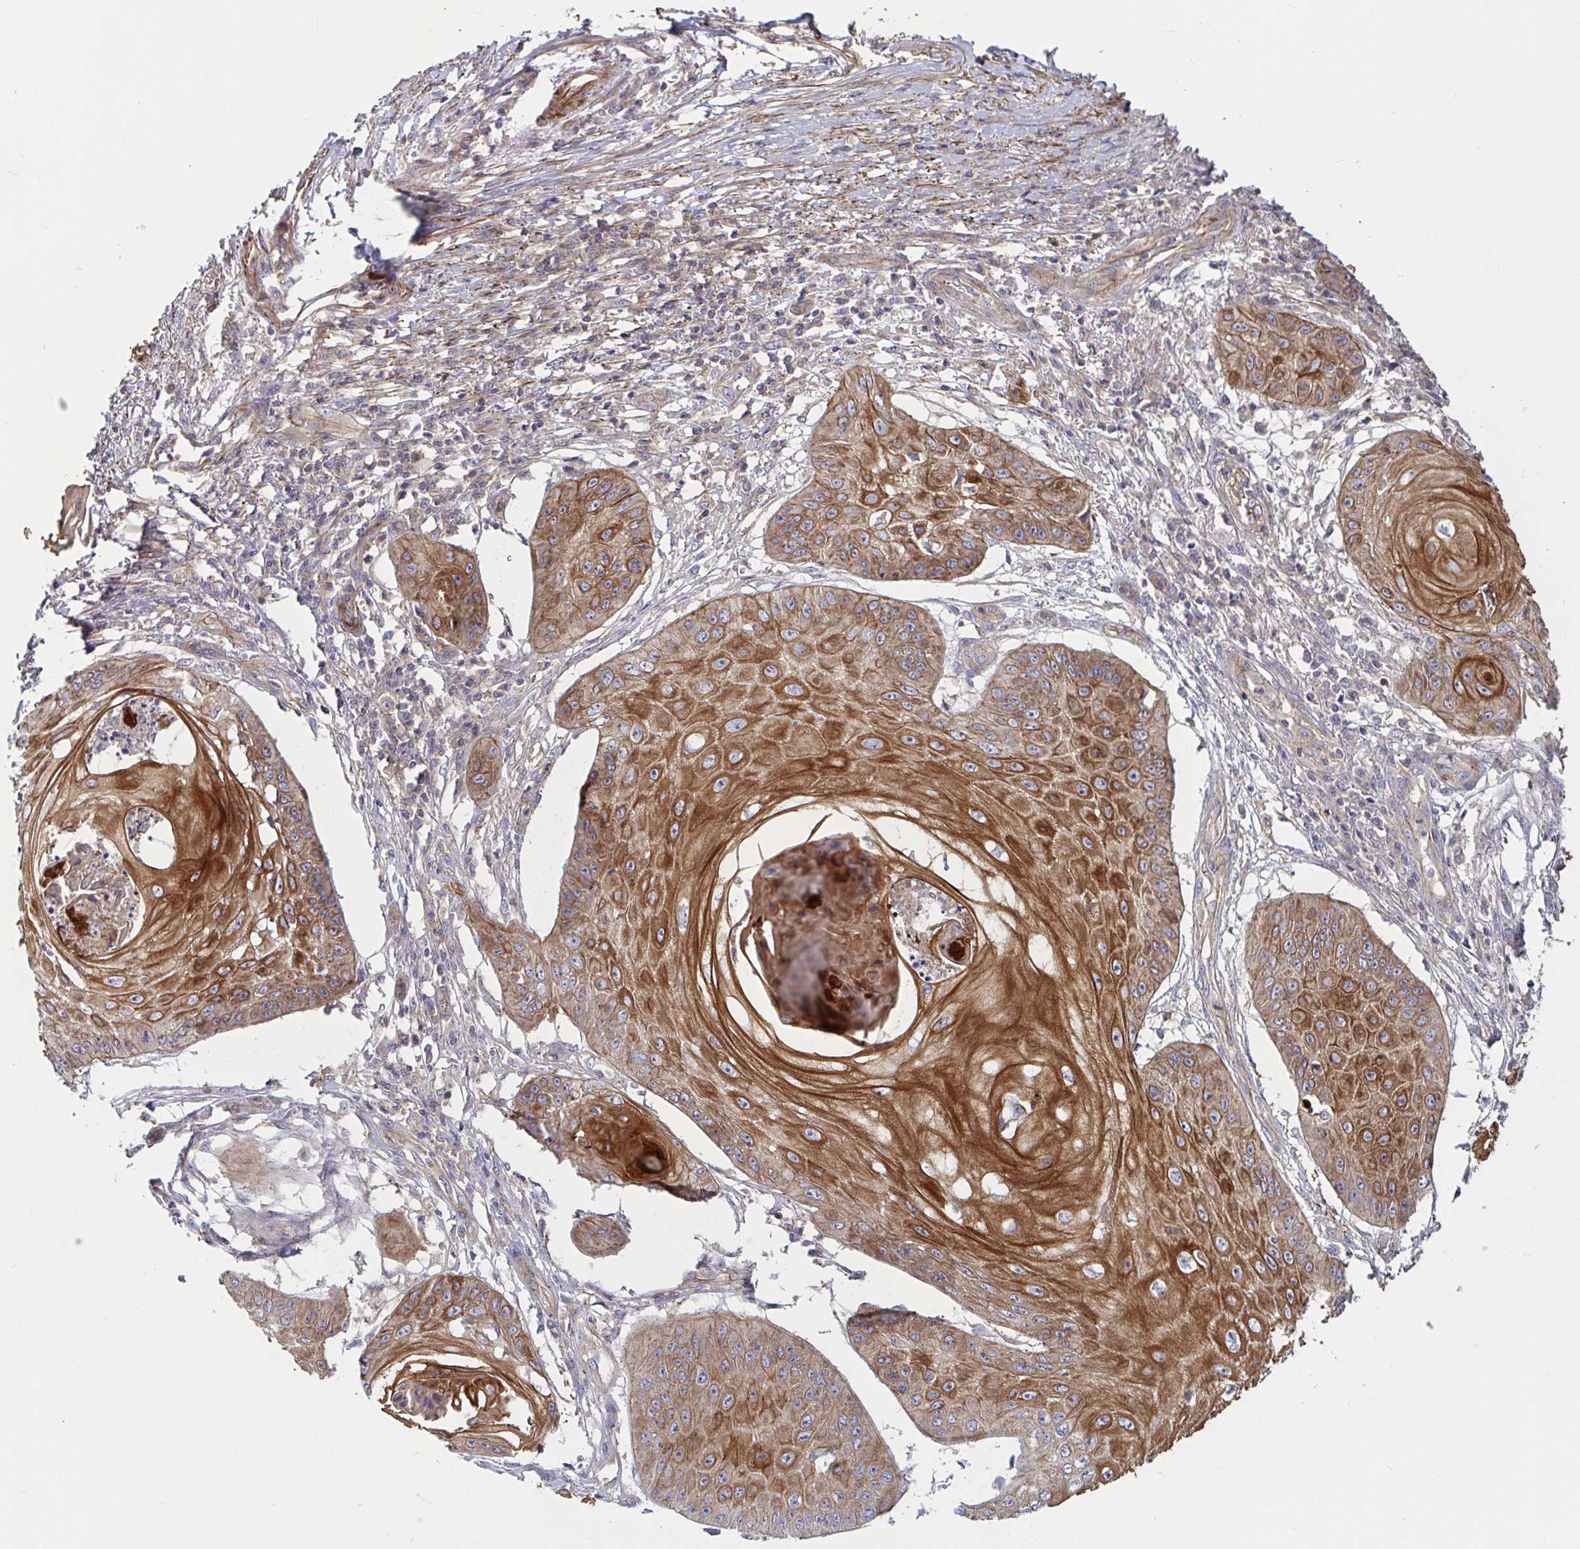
{"staining": {"intensity": "strong", "quantity": "25%-75%", "location": "cytoplasmic/membranous"}, "tissue": "skin cancer", "cell_type": "Tumor cells", "image_type": "cancer", "snomed": [{"axis": "morphology", "description": "Squamous cell carcinoma, NOS"}, {"axis": "topography", "description": "Skin"}], "caption": "The immunohistochemical stain shows strong cytoplasmic/membranous staining in tumor cells of skin cancer tissue.", "gene": "TANK", "patient": {"sex": "male", "age": 70}}